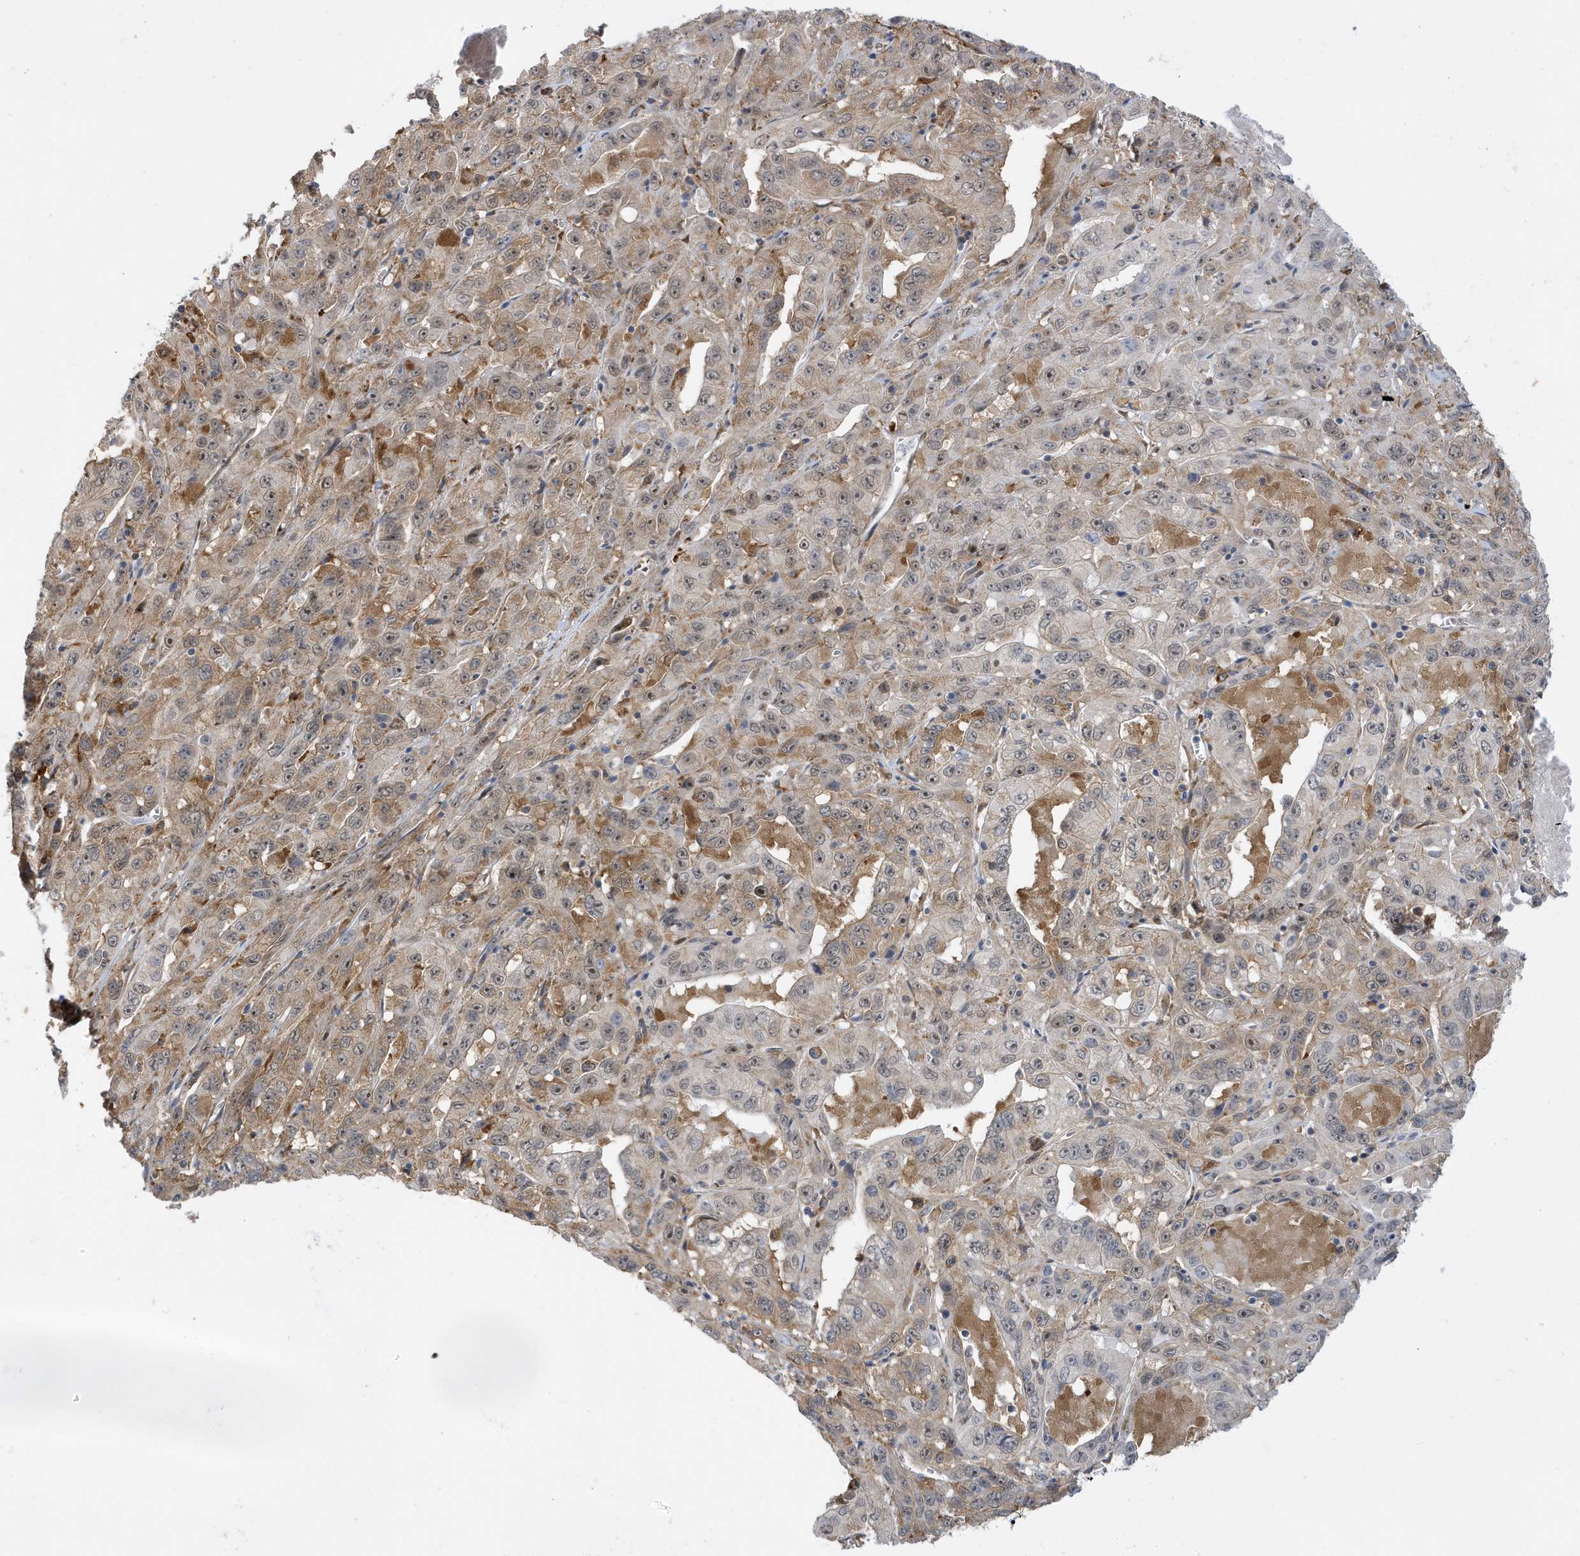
{"staining": {"intensity": "weak", "quantity": "25%-75%", "location": "cytoplasmic/membranous"}, "tissue": "pancreatic cancer", "cell_type": "Tumor cells", "image_type": "cancer", "snomed": [{"axis": "morphology", "description": "Adenocarcinoma, NOS"}, {"axis": "topography", "description": "Pancreas"}], "caption": "Human pancreatic cancer (adenocarcinoma) stained with a protein marker shows weak staining in tumor cells.", "gene": "ZNF507", "patient": {"sex": "male", "age": 63}}